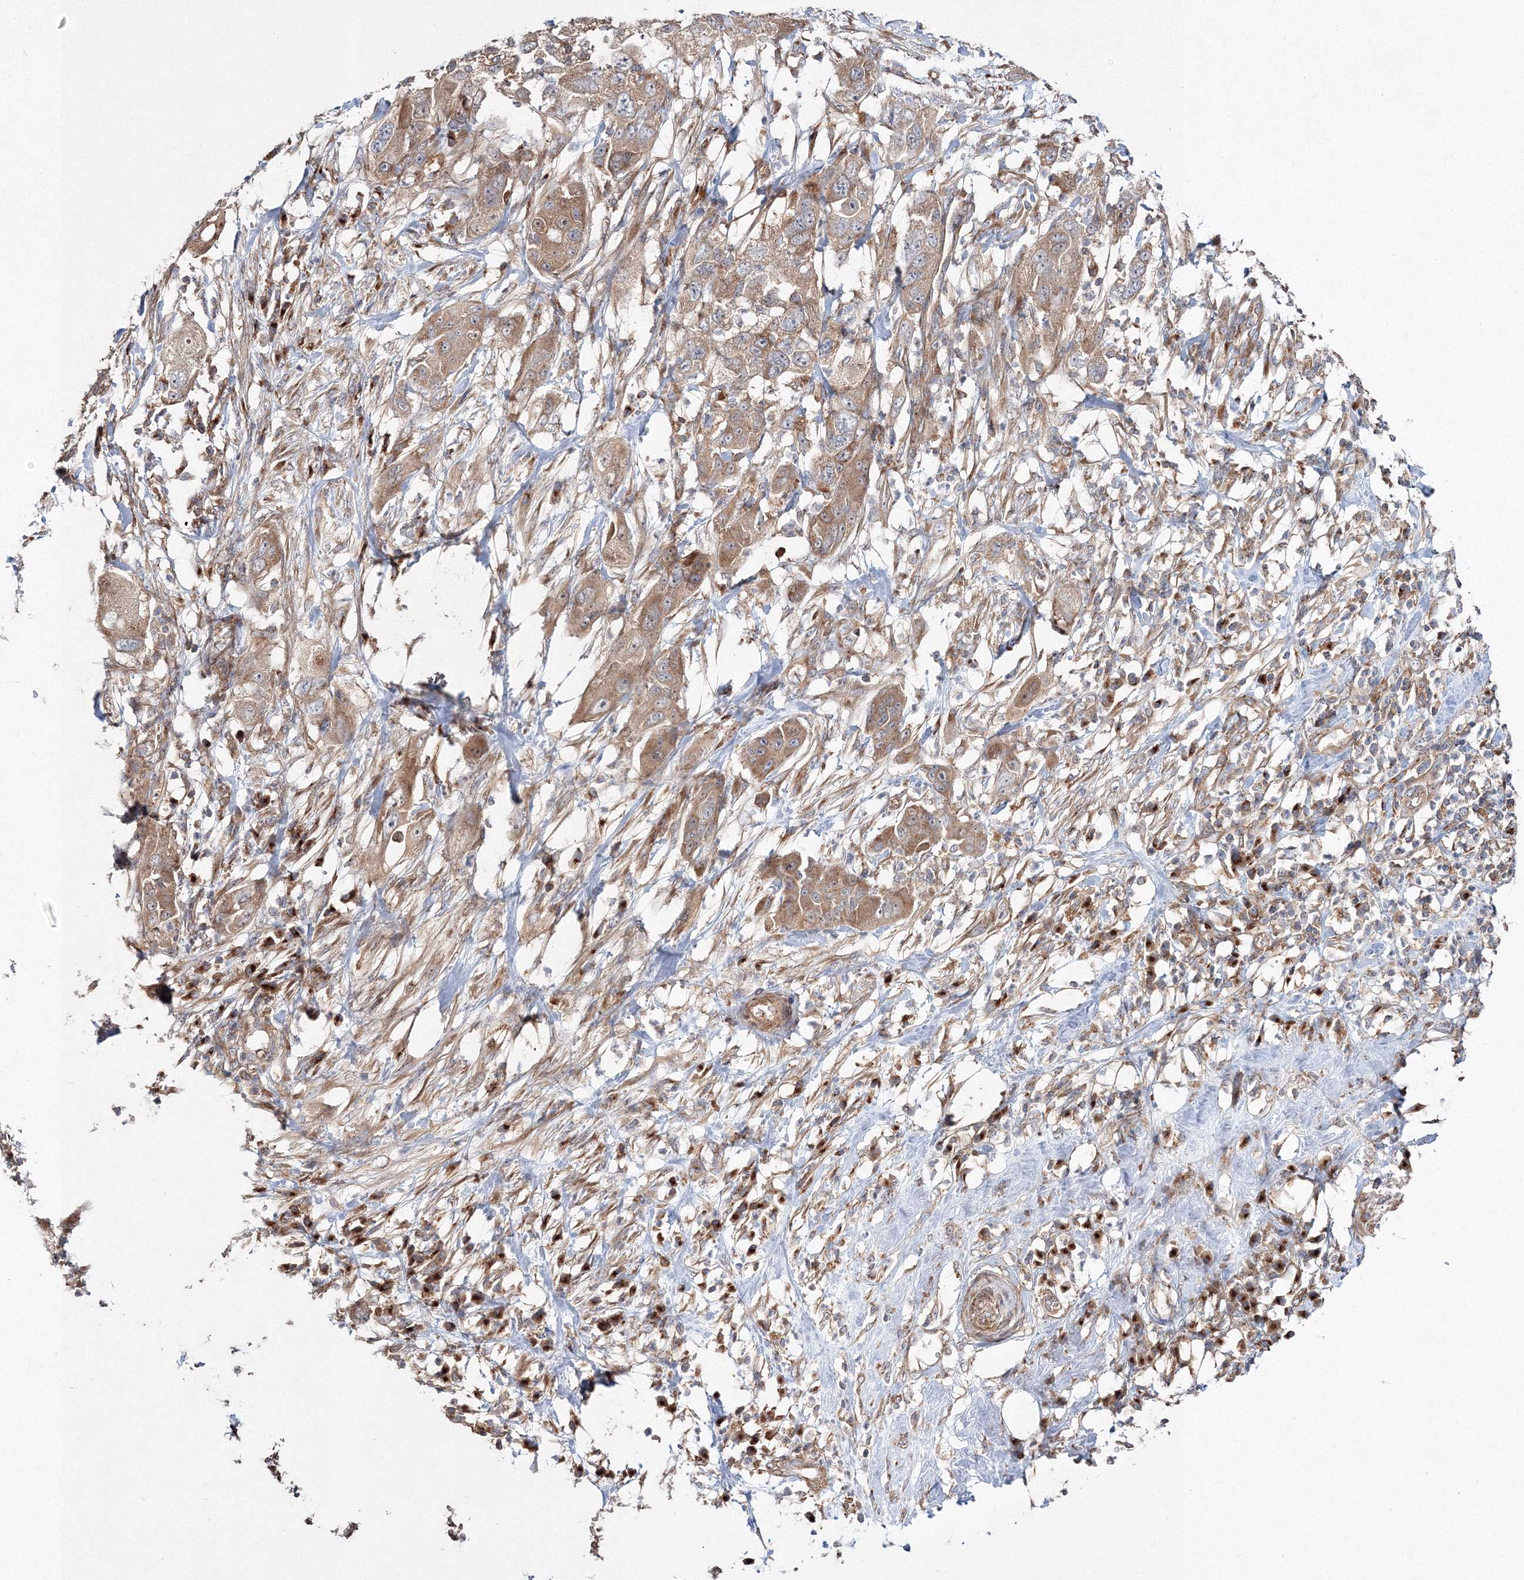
{"staining": {"intensity": "moderate", "quantity": ">75%", "location": "cytoplasmic/membranous"}, "tissue": "pancreatic cancer", "cell_type": "Tumor cells", "image_type": "cancer", "snomed": [{"axis": "morphology", "description": "Adenocarcinoma, NOS"}, {"axis": "topography", "description": "Pancreas"}], "caption": "This photomicrograph demonstrates immunohistochemistry staining of pancreatic cancer, with medium moderate cytoplasmic/membranous staining in about >75% of tumor cells.", "gene": "DDO", "patient": {"sex": "female", "age": 78}}